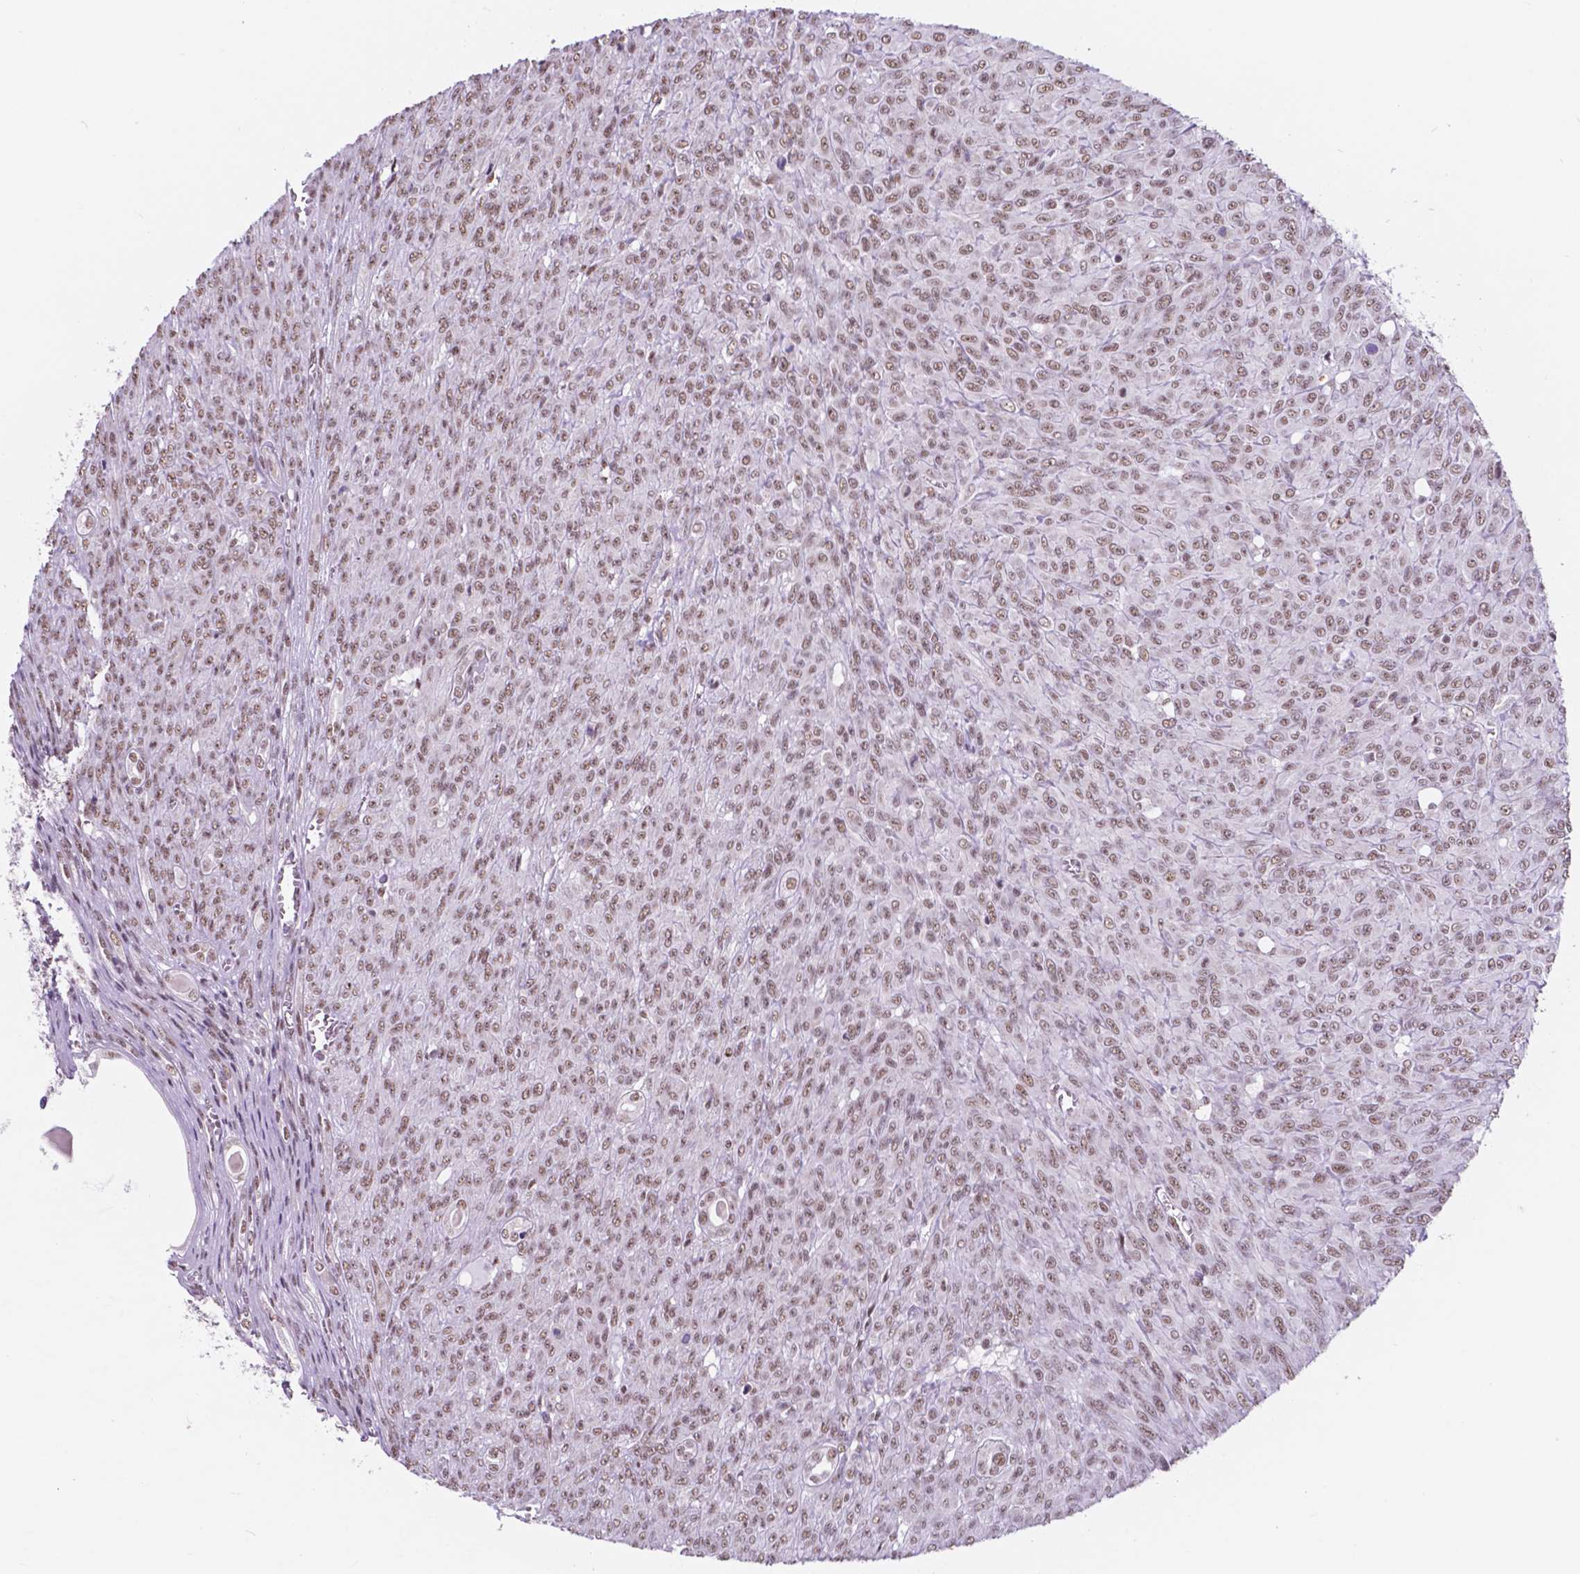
{"staining": {"intensity": "weak", "quantity": ">75%", "location": "nuclear"}, "tissue": "renal cancer", "cell_type": "Tumor cells", "image_type": "cancer", "snomed": [{"axis": "morphology", "description": "Adenocarcinoma, NOS"}, {"axis": "topography", "description": "Kidney"}], "caption": "IHC image of human renal adenocarcinoma stained for a protein (brown), which shows low levels of weak nuclear positivity in approximately >75% of tumor cells.", "gene": "BCAS2", "patient": {"sex": "male", "age": 58}}